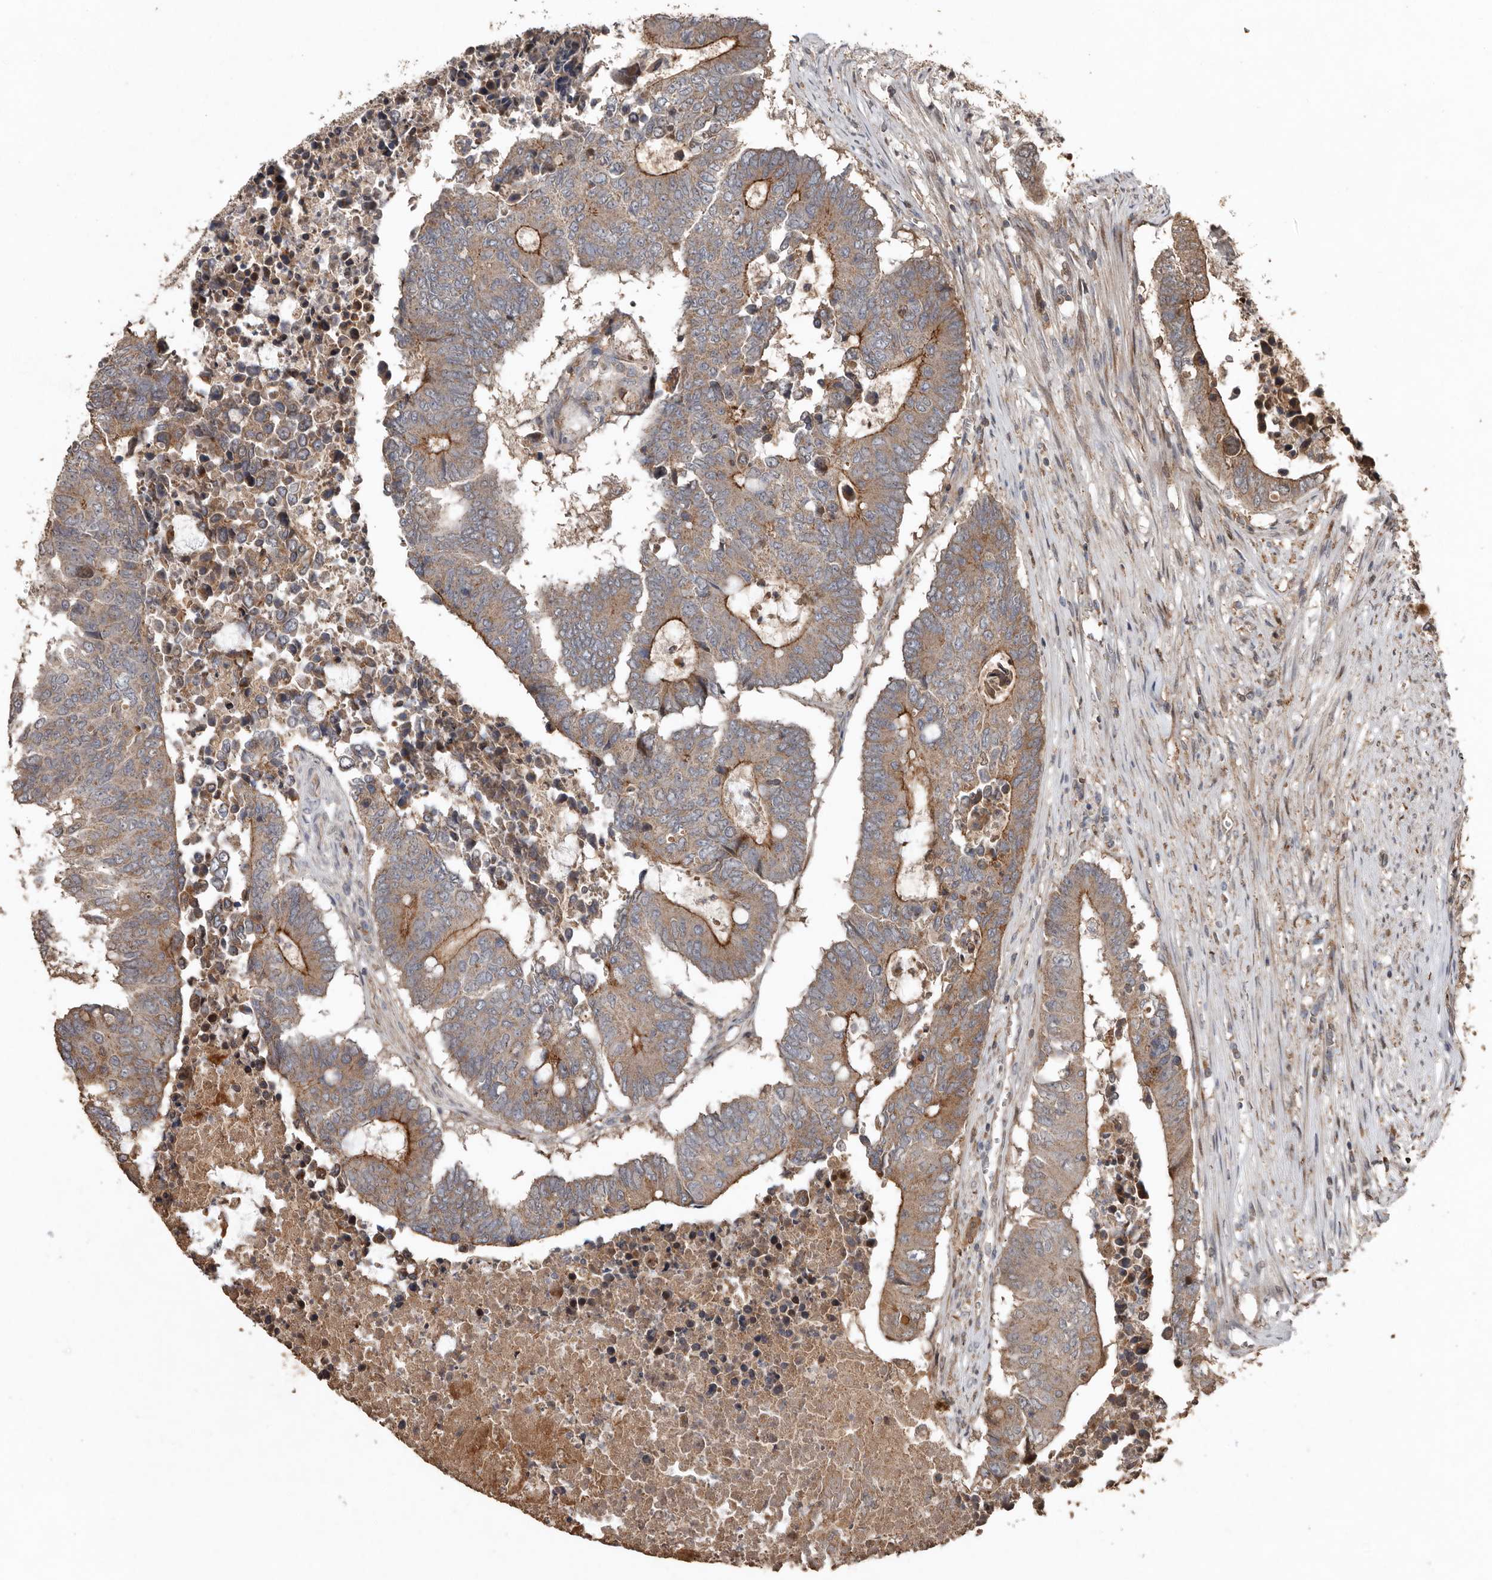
{"staining": {"intensity": "moderate", "quantity": "25%-75%", "location": "cytoplasmic/membranous"}, "tissue": "colorectal cancer", "cell_type": "Tumor cells", "image_type": "cancer", "snomed": [{"axis": "morphology", "description": "Adenocarcinoma, NOS"}, {"axis": "topography", "description": "Colon"}], "caption": "Moderate cytoplasmic/membranous expression is appreciated in about 25%-75% of tumor cells in colorectal cancer.", "gene": "RANBP17", "patient": {"sex": "male", "age": 87}}